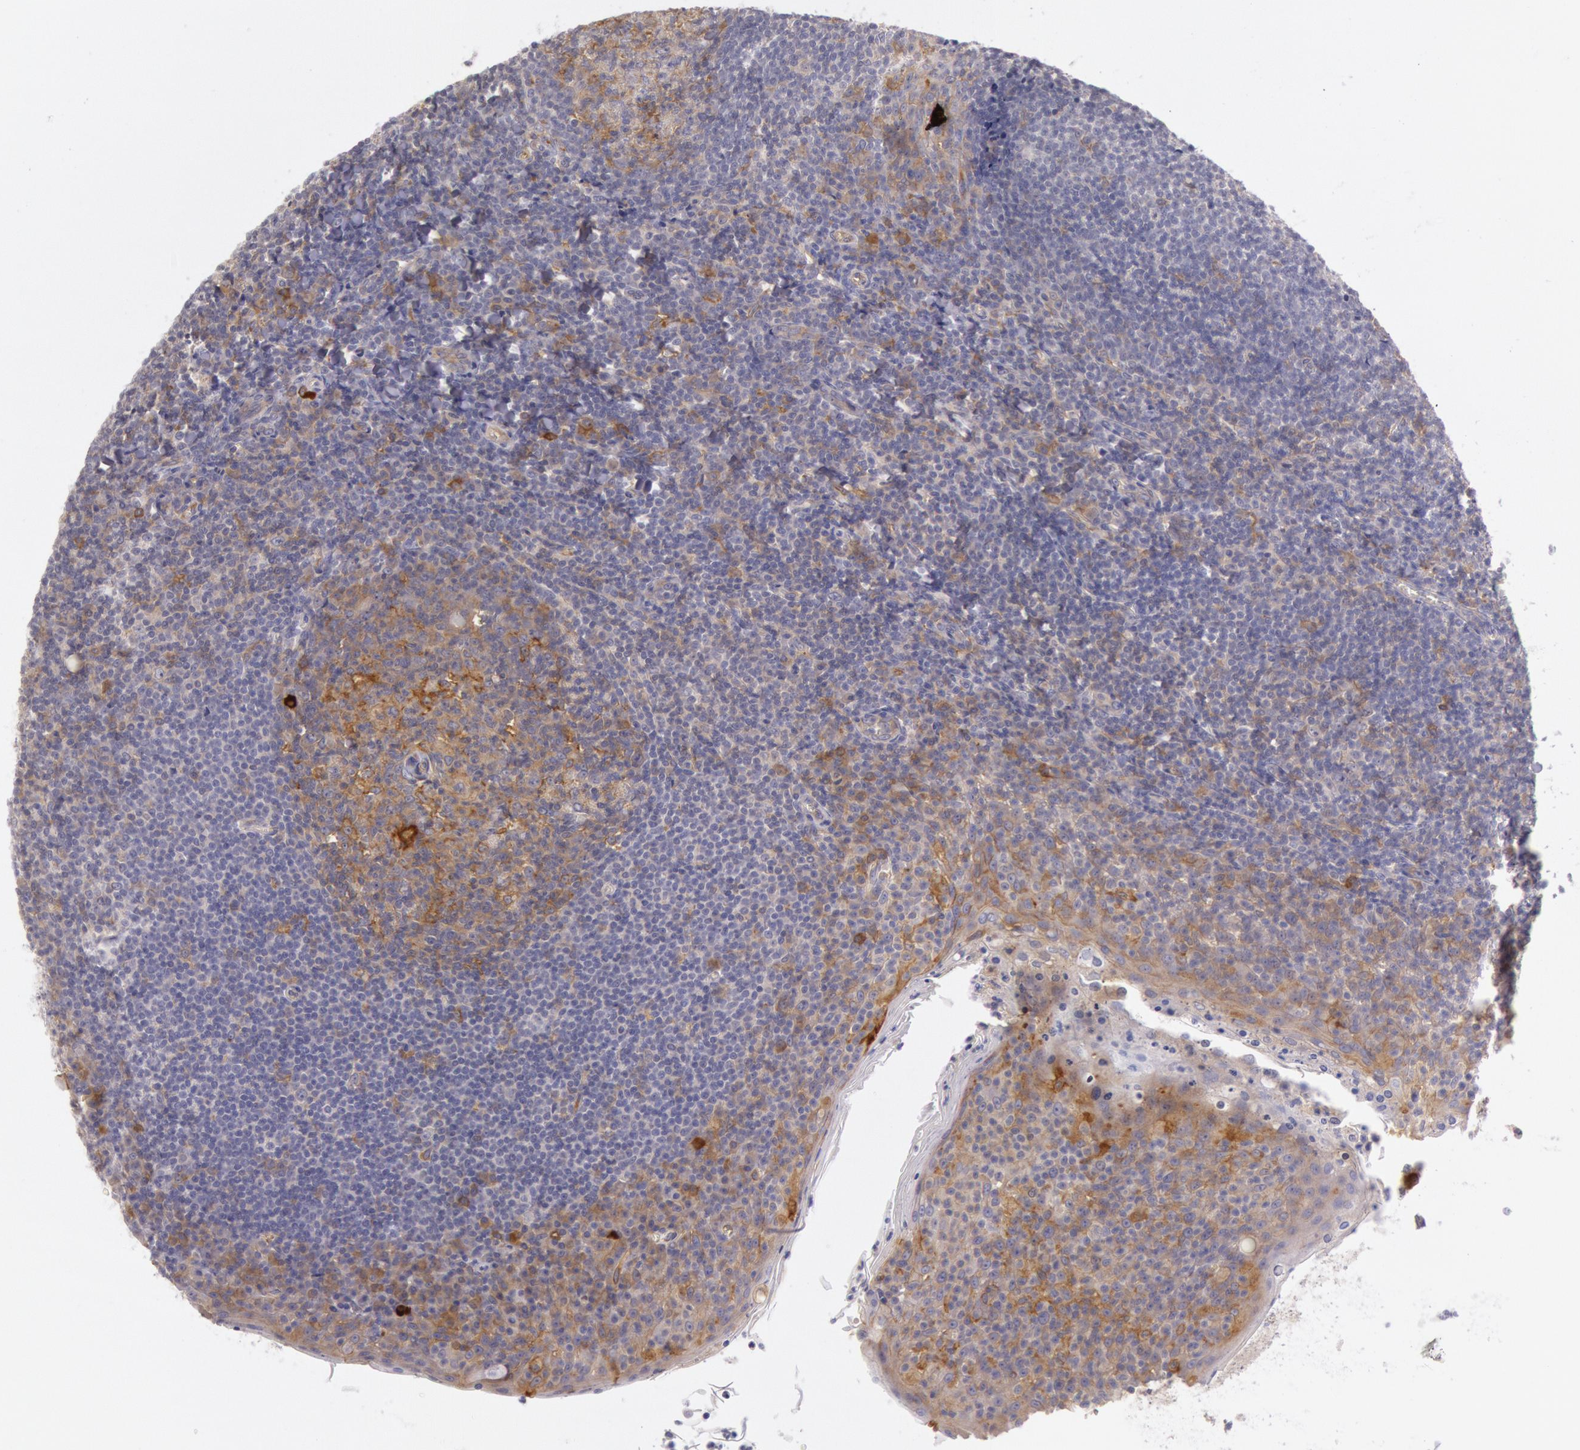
{"staining": {"intensity": "moderate", "quantity": "25%-75%", "location": "cytoplasmic/membranous"}, "tissue": "tonsil", "cell_type": "Germinal center cells", "image_type": "normal", "snomed": [{"axis": "morphology", "description": "Normal tissue, NOS"}, {"axis": "topography", "description": "Tonsil"}], "caption": "A histopathology image of tonsil stained for a protein displays moderate cytoplasmic/membranous brown staining in germinal center cells.", "gene": "MYO5A", "patient": {"sex": "male", "age": 31}}